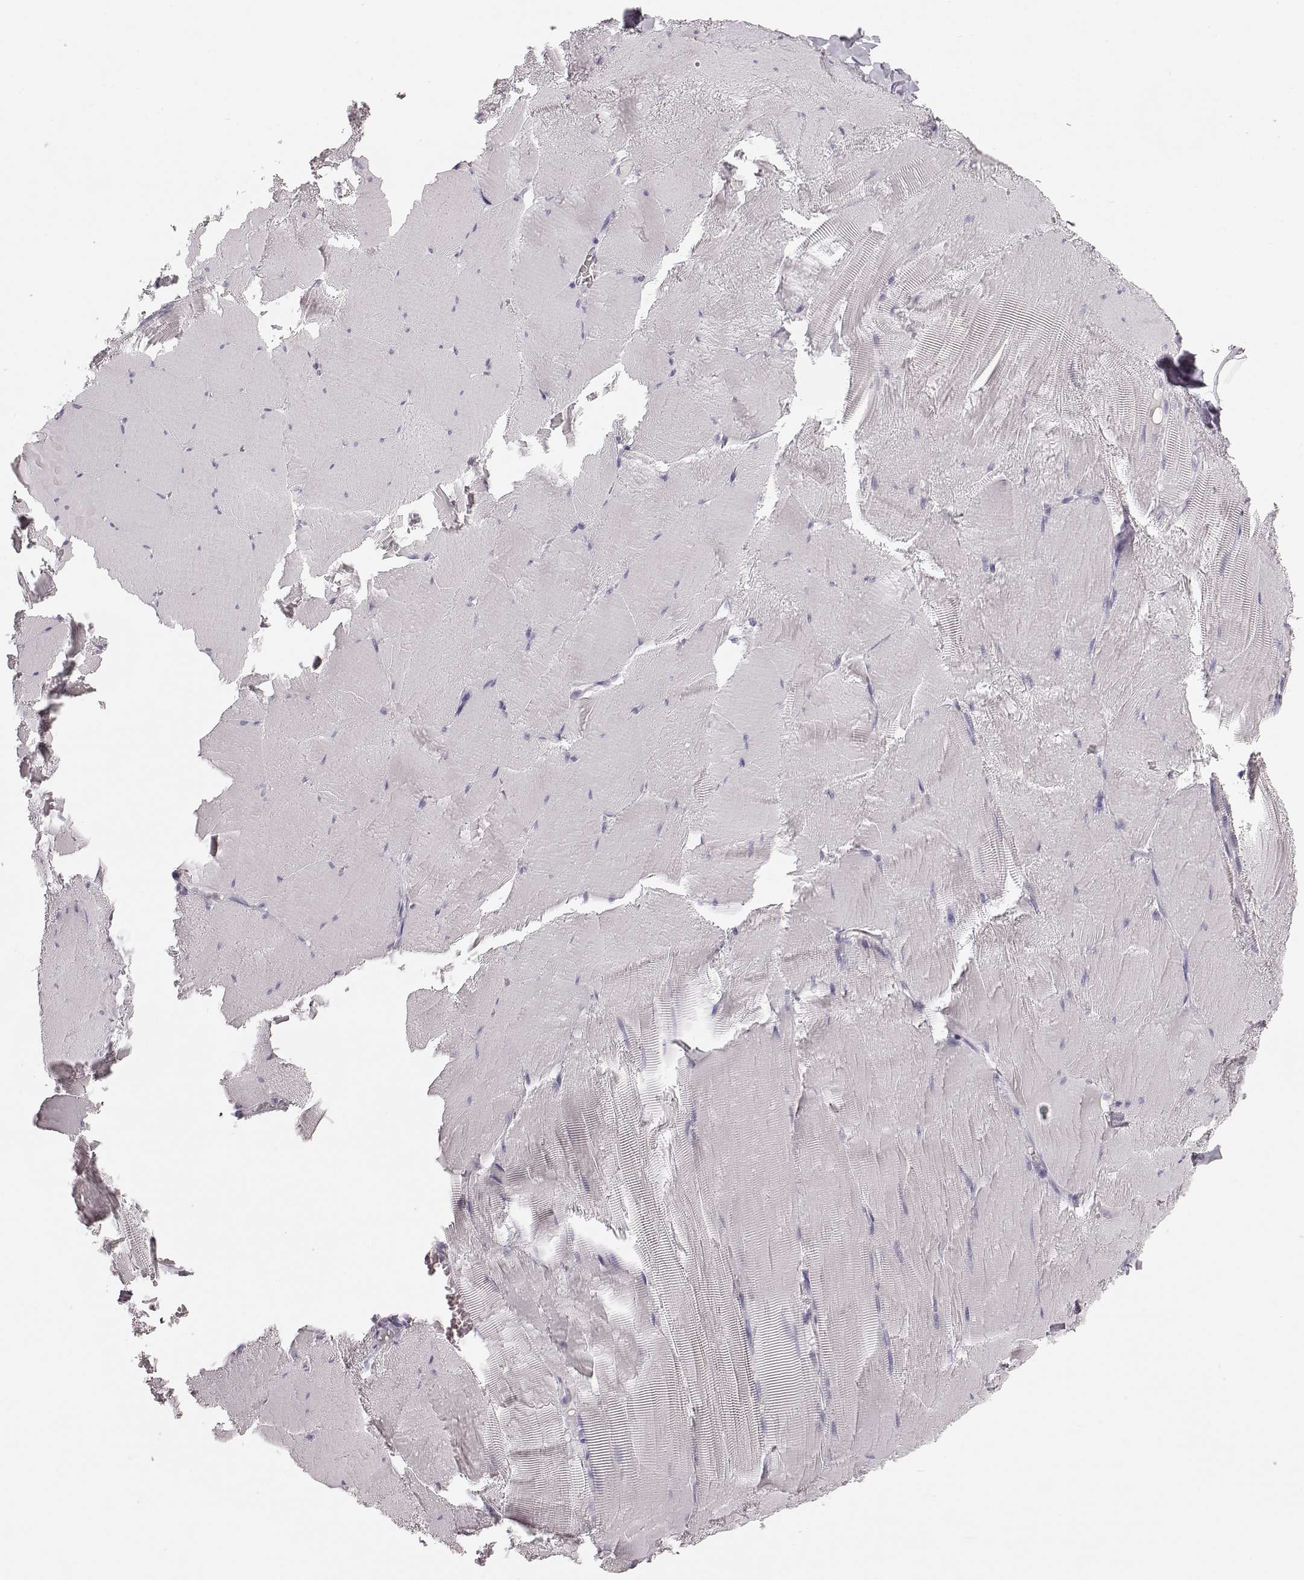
{"staining": {"intensity": "negative", "quantity": "none", "location": "none"}, "tissue": "skeletal muscle", "cell_type": "Myocytes", "image_type": "normal", "snomed": [{"axis": "morphology", "description": "Normal tissue, NOS"}, {"axis": "morphology", "description": "Malignant melanoma, Metastatic site"}, {"axis": "topography", "description": "Skeletal muscle"}], "caption": "Immunohistochemistry of normal skeletal muscle exhibits no expression in myocytes.", "gene": "KRTAP16", "patient": {"sex": "male", "age": 50}}